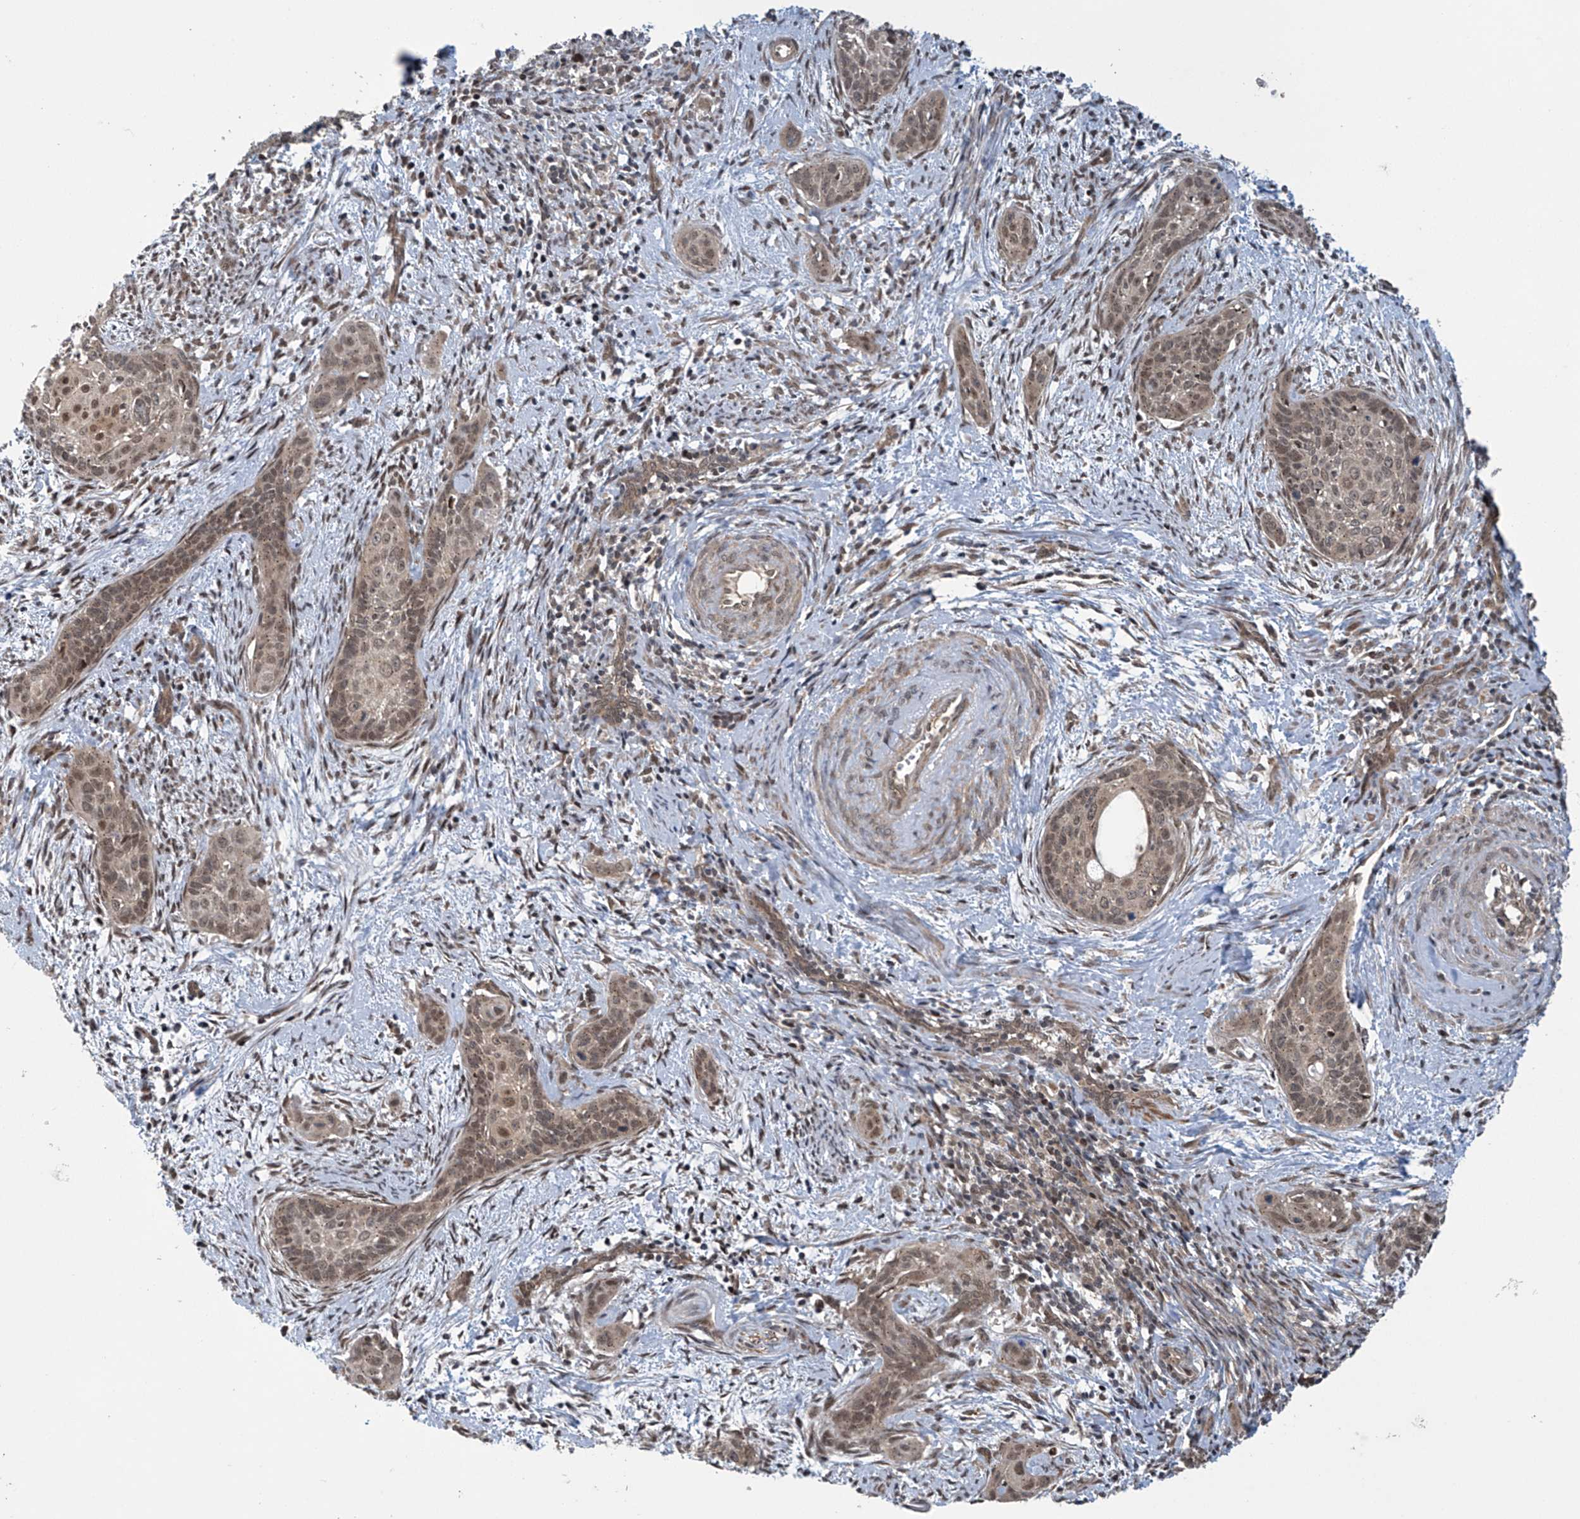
{"staining": {"intensity": "moderate", "quantity": ">75%", "location": "nuclear"}, "tissue": "cervical cancer", "cell_type": "Tumor cells", "image_type": "cancer", "snomed": [{"axis": "morphology", "description": "Squamous cell carcinoma, NOS"}, {"axis": "topography", "description": "Cervix"}], "caption": "This is a photomicrograph of immunohistochemistry (IHC) staining of cervical cancer, which shows moderate positivity in the nuclear of tumor cells.", "gene": "ABHD13", "patient": {"sex": "female", "age": 33}}